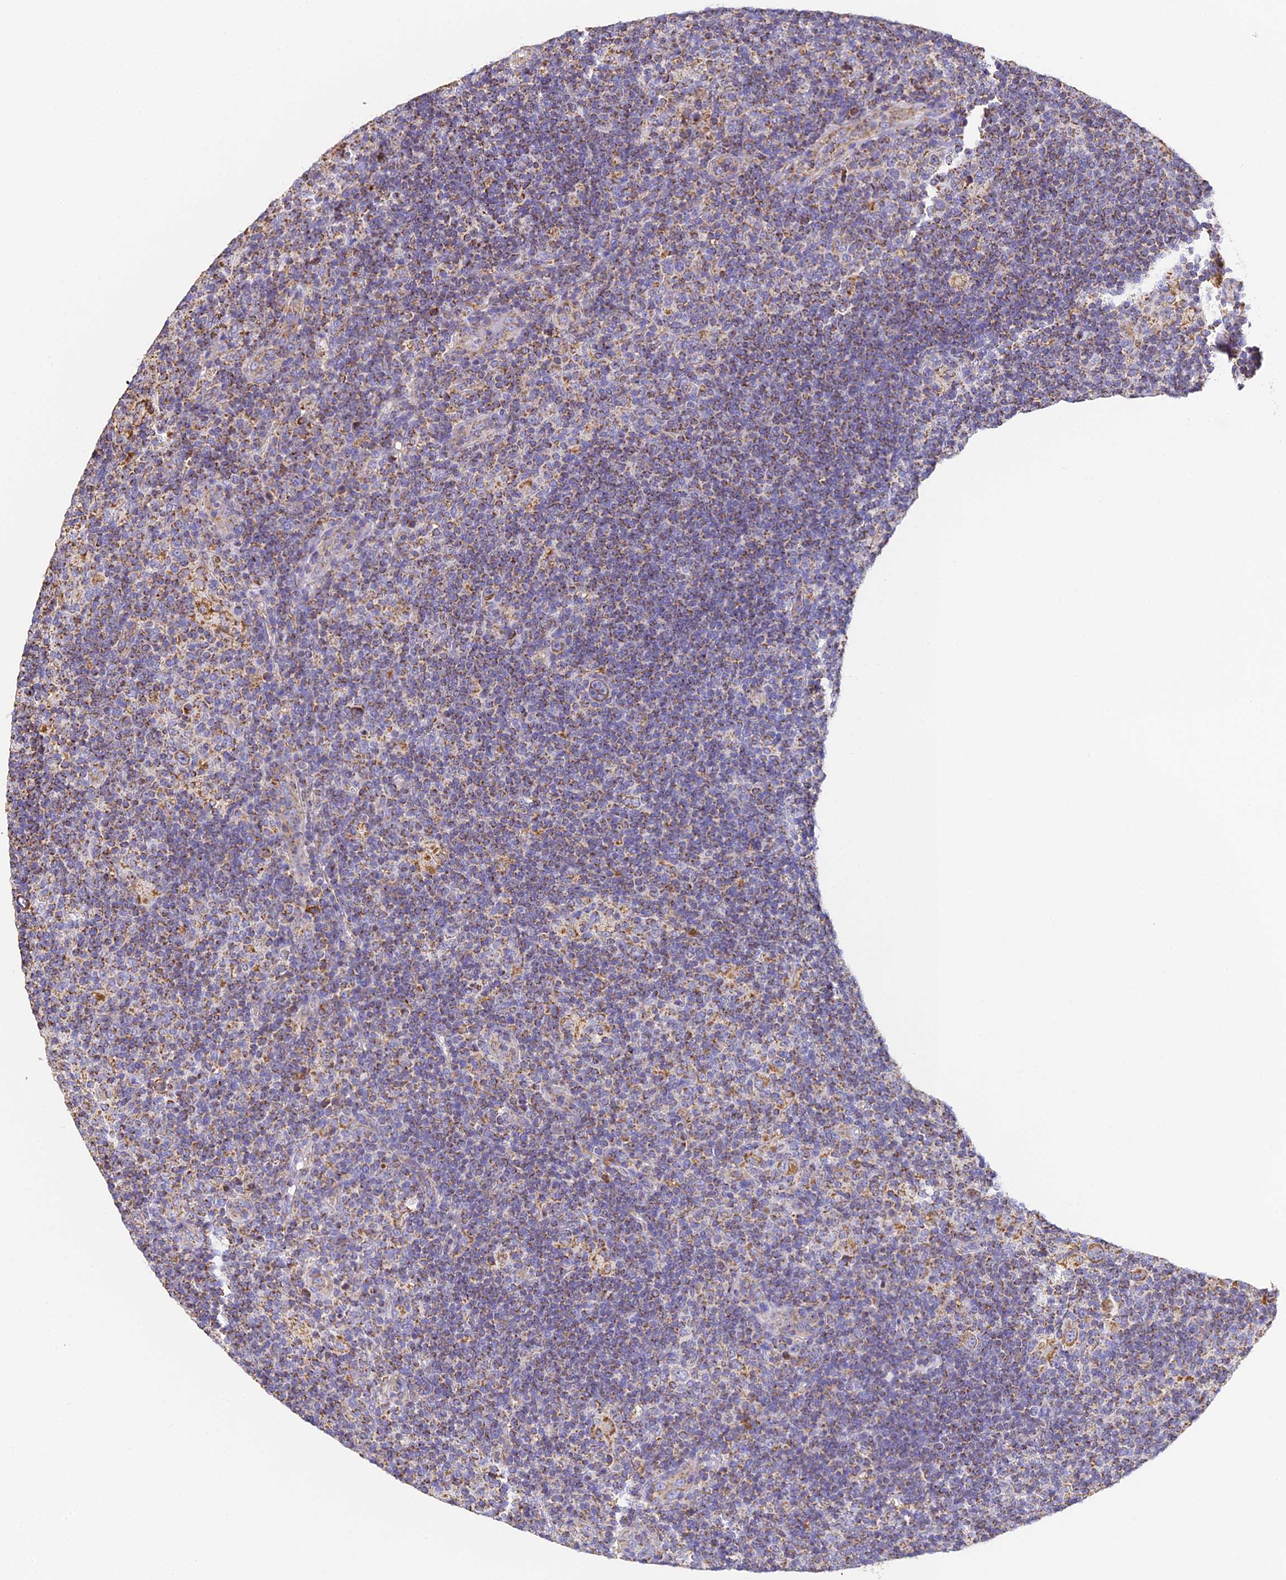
{"staining": {"intensity": "moderate", "quantity": ">75%", "location": "cytoplasmic/membranous"}, "tissue": "lymphoma", "cell_type": "Tumor cells", "image_type": "cancer", "snomed": [{"axis": "morphology", "description": "Hodgkin's disease, NOS"}, {"axis": "topography", "description": "Lymph node"}], "caption": "Immunohistochemistry (IHC) image of lymphoma stained for a protein (brown), which displays medium levels of moderate cytoplasmic/membranous staining in approximately >75% of tumor cells.", "gene": "COX6C", "patient": {"sex": "female", "age": 57}}